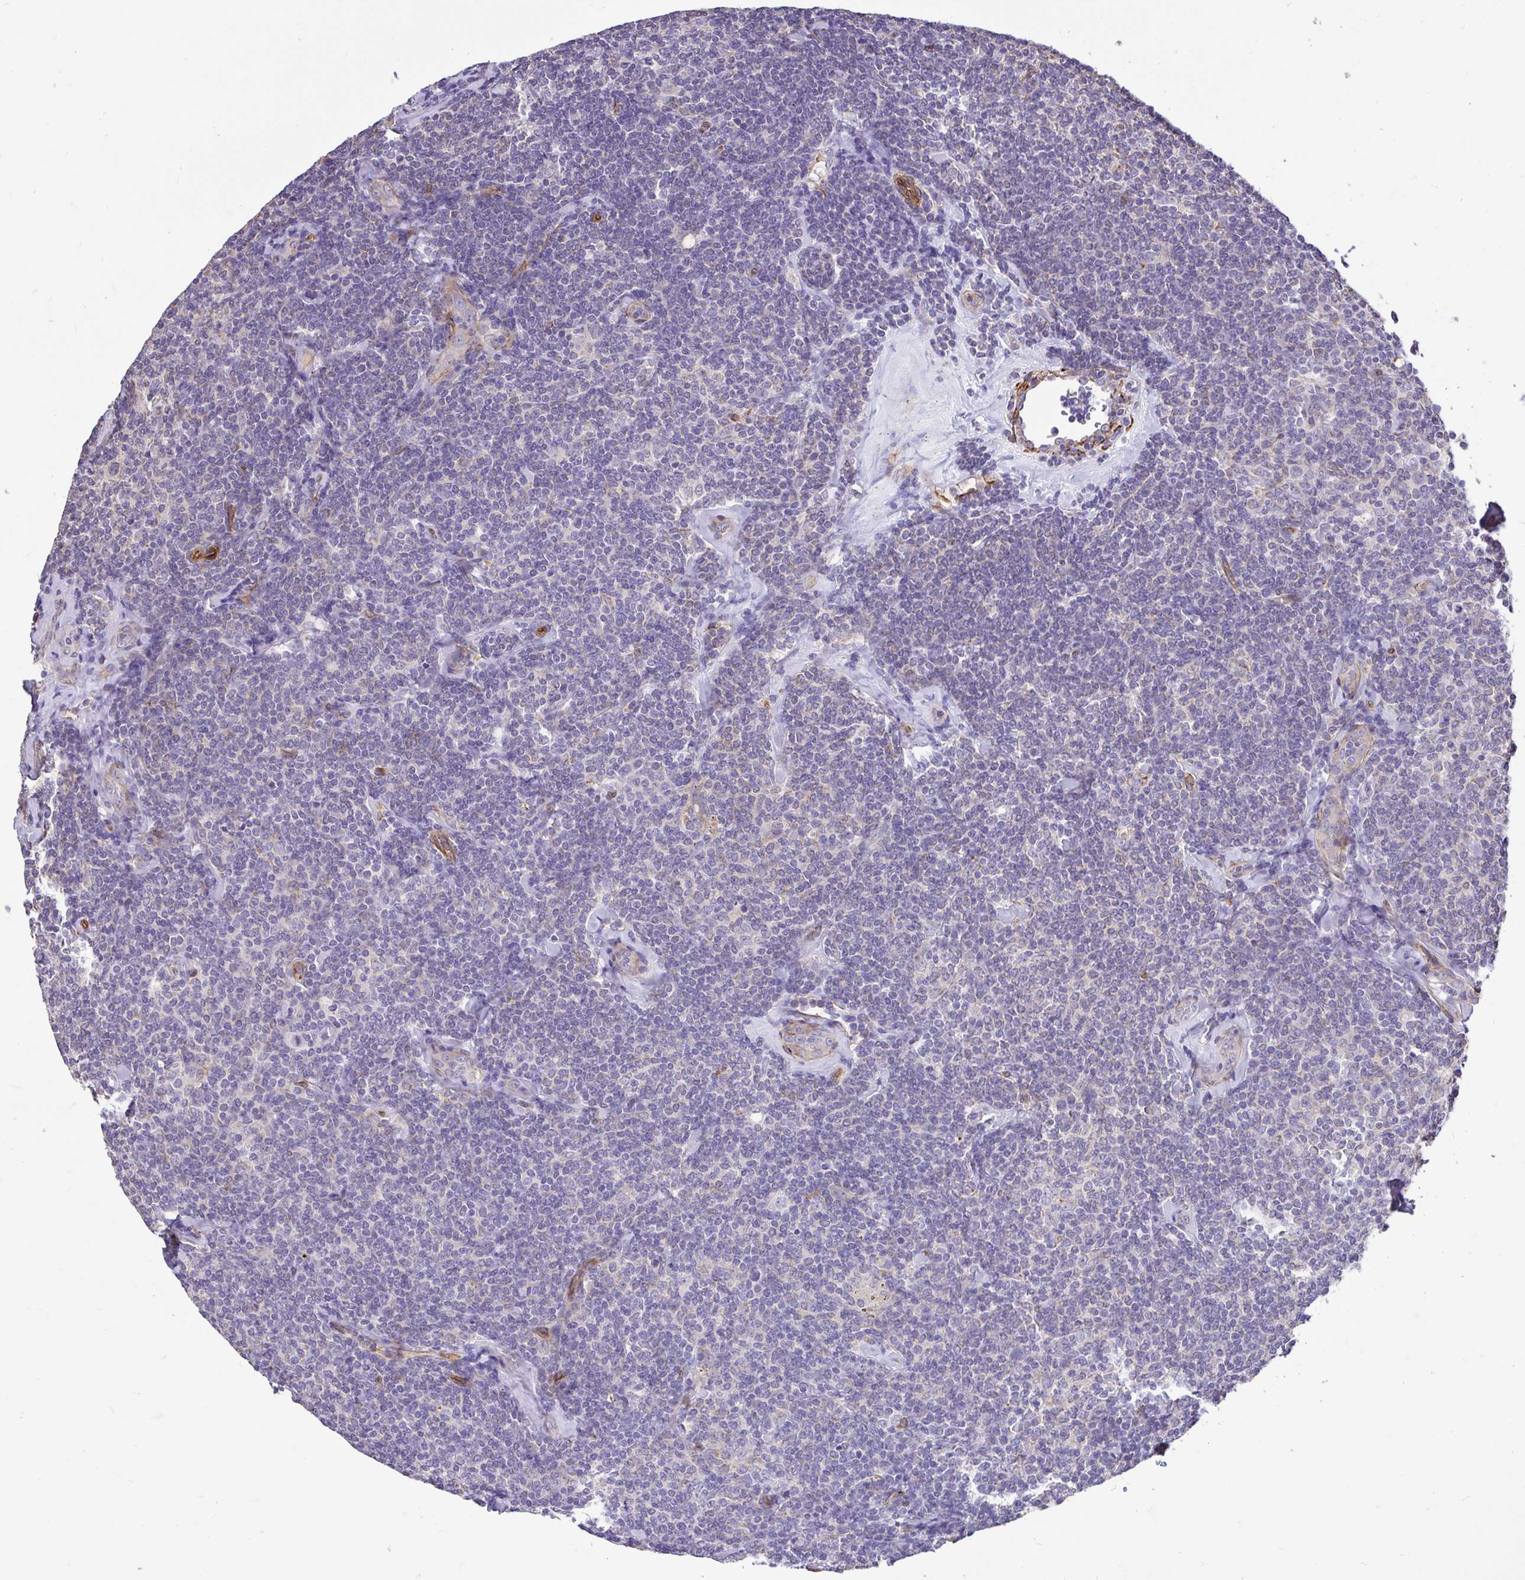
{"staining": {"intensity": "negative", "quantity": "none", "location": "none"}, "tissue": "lymphoma", "cell_type": "Tumor cells", "image_type": "cancer", "snomed": [{"axis": "morphology", "description": "Malignant lymphoma, non-Hodgkin's type, Low grade"}, {"axis": "topography", "description": "Lymph node"}], "caption": "The image displays no staining of tumor cells in lymphoma.", "gene": "PTPRK", "patient": {"sex": "female", "age": 56}}